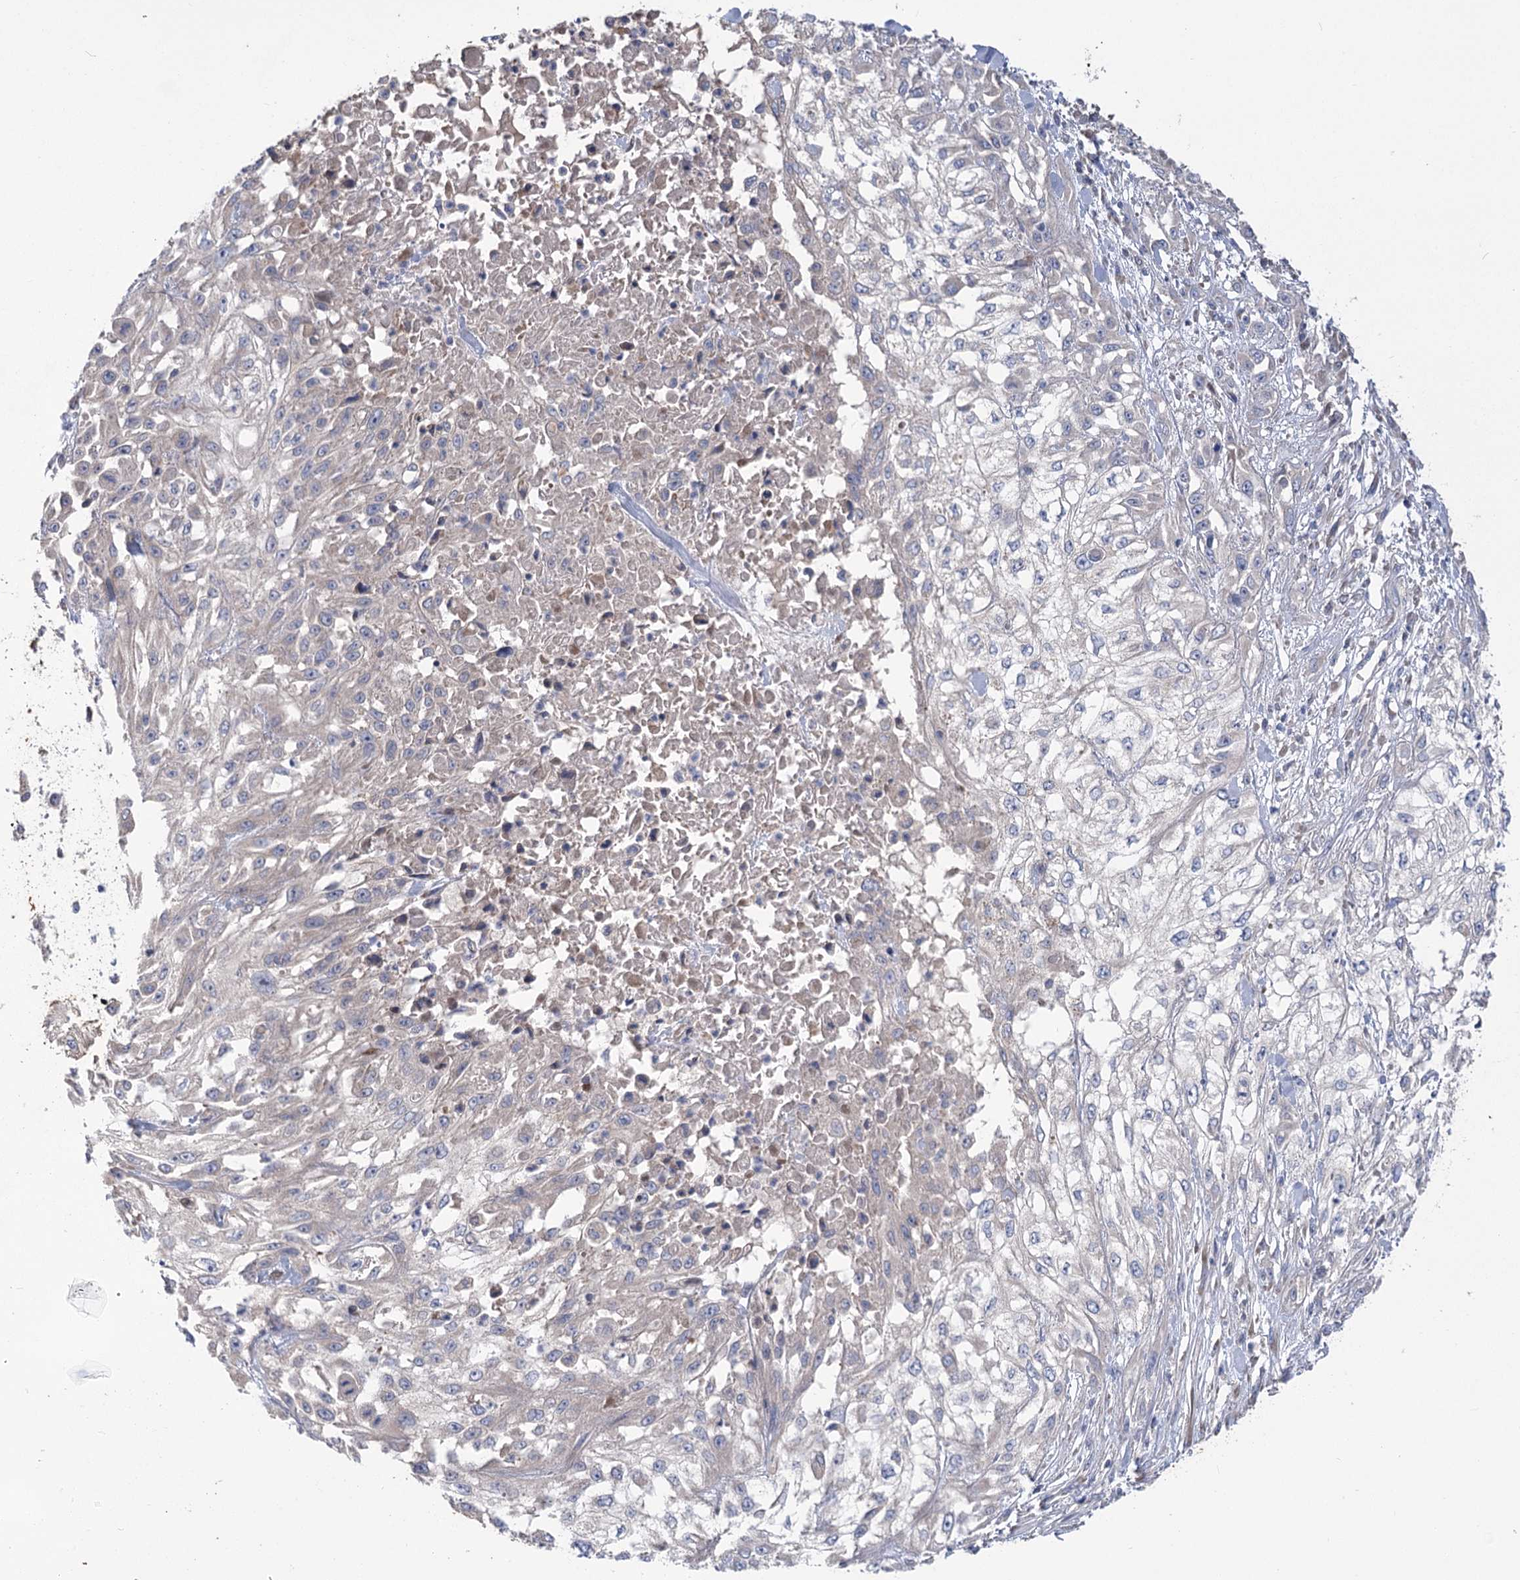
{"staining": {"intensity": "negative", "quantity": "none", "location": "none"}, "tissue": "skin cancer", "cell_type": "Tumor cells", "image_type": "cancer", "snomed": [{"axis": "morphology", "description": "Squamous cell carcinoma, NOS"}, {"axis": "morphology", "description": "Squamous cell carcinoma, metastatic, NOS"}, {"axis": "topography", "description": "Skin"}, {"axis": "topography", "description": "Lymph node"}], "caption": "High power microscopy image of an IHC photomicrograph of skin cancer, revealing no significant positivity in tumor cells. (Stains: DAB immunohistochemistry with hematoxylin counter stain, Microscopy: brightfield microscopy at high magnification).", "gene": "PBLD", "patient": {"sex": "male", "age": 75}}